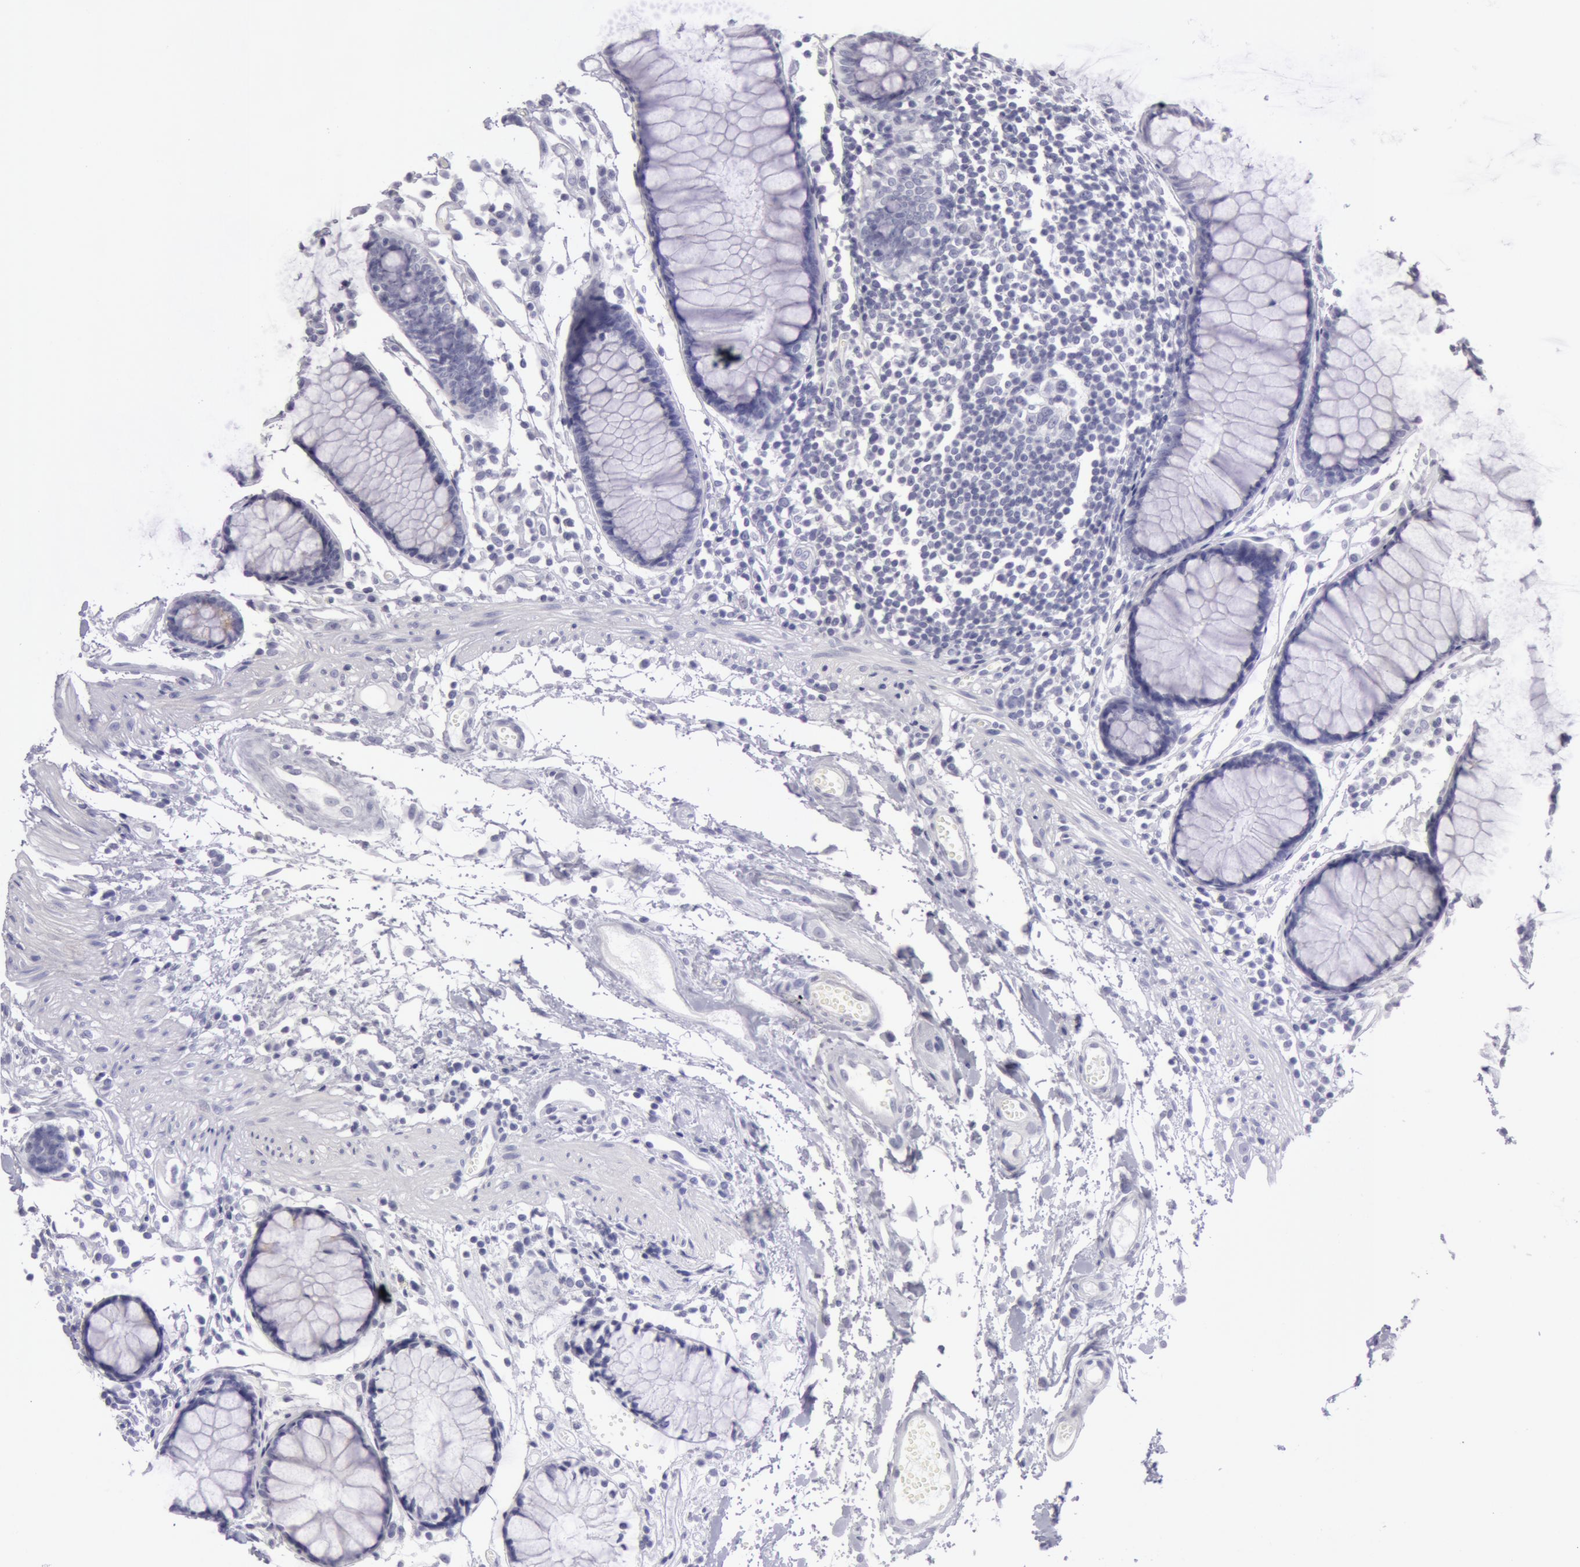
{"staining": {"intensity": "negative", "quantity": "none", "location": "none"}, "tissue": "colon", "cell_type": "Endothelial cells", "image_type": "normal", "snomed": [{"axis": "morphology", "description": "Normal tissue, NOS"}, {"axis": "topography", "description": "Colon"}], "caption": "Endothelial cells are negative for protein expression in benign human colon. (Immunohistochemistry, brightfield microscopy, high magnification).", "gene": "AMACR", "patient": {"sex": "female", "age": 78}}